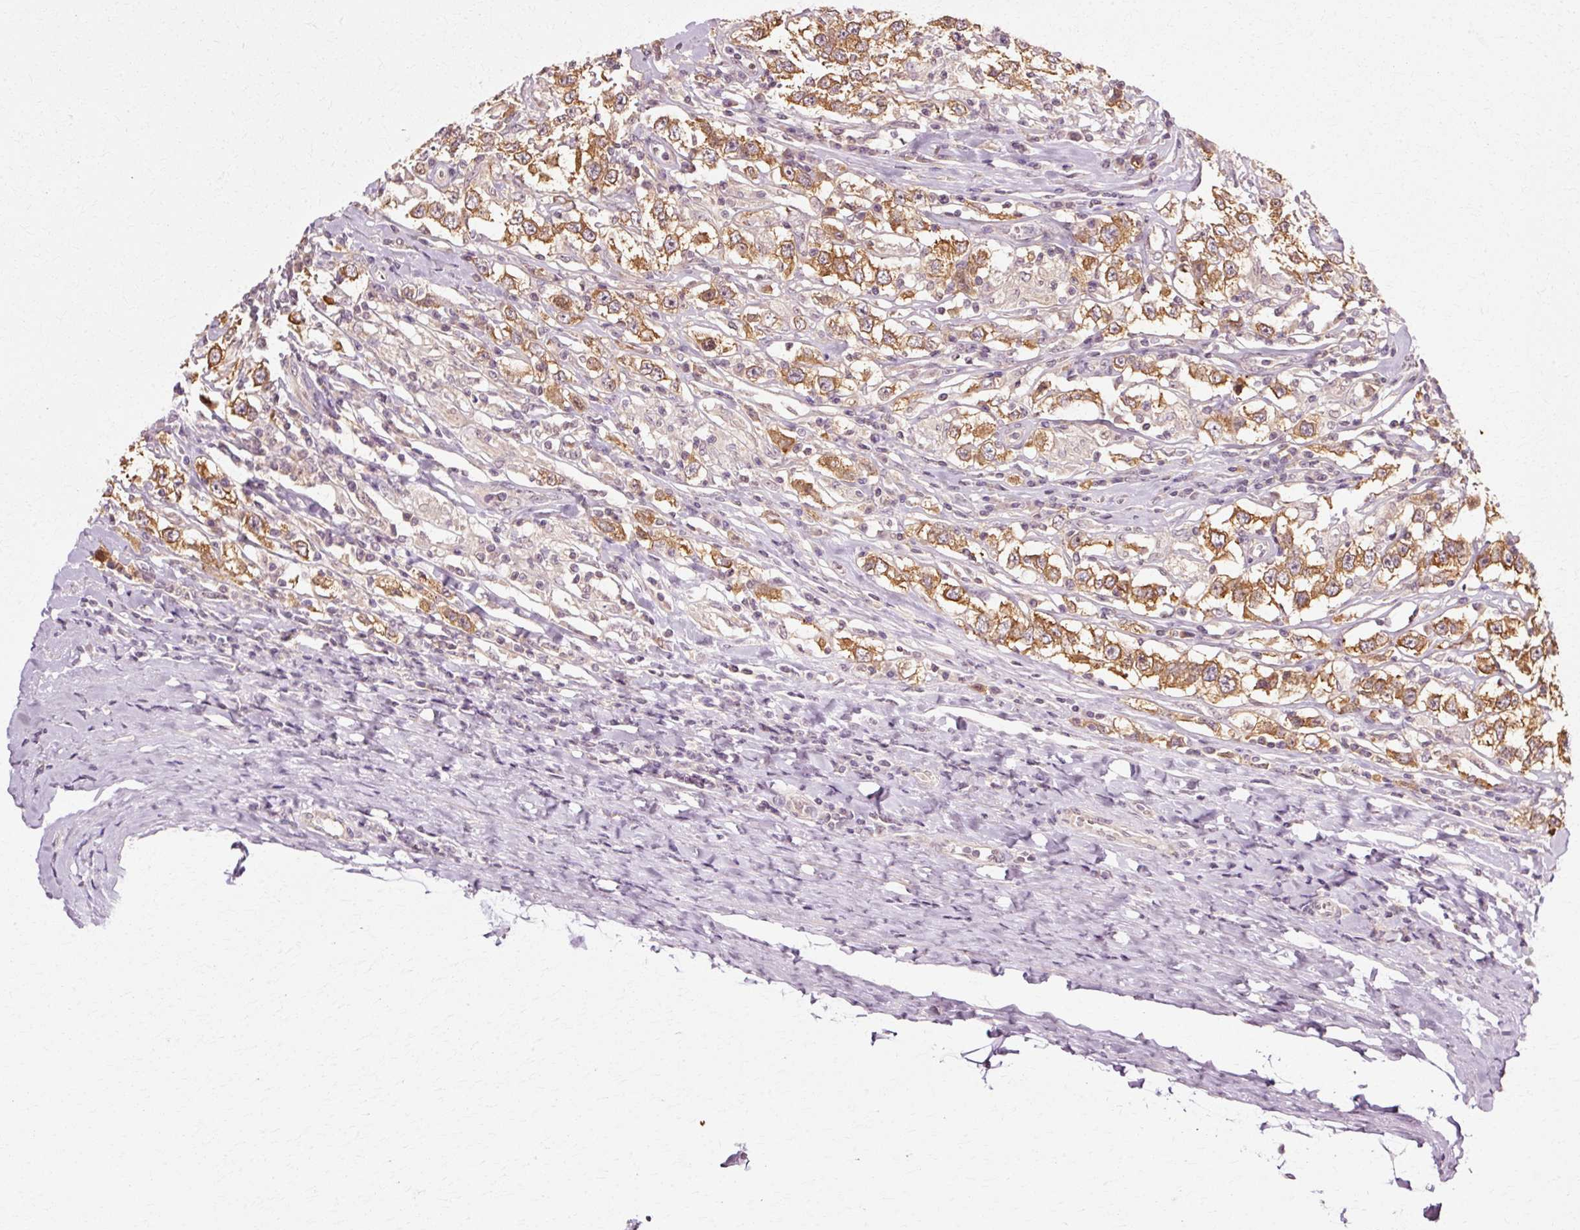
{"staining": {"intensity": "moderate", "quantity": ">75%", "location": "cytoplasmic/membranous"}, "tissue": "testis cancer", "cell_type": "Tumor cells", "image_type": "cancer", "snomed": [{"axis": "morphology", "description": "Seminoma, NOS"}, {"axis": "topography", "description": "Testis"}], "caption": "This is a photomicrograph of immunohistochemistry staining of testis seminoma, which shows moderate positivity in the cytoplasmic/membranous of tumor cells.", "gene": "RGPD5", "patient": {"sex": "male", "age": 41}}